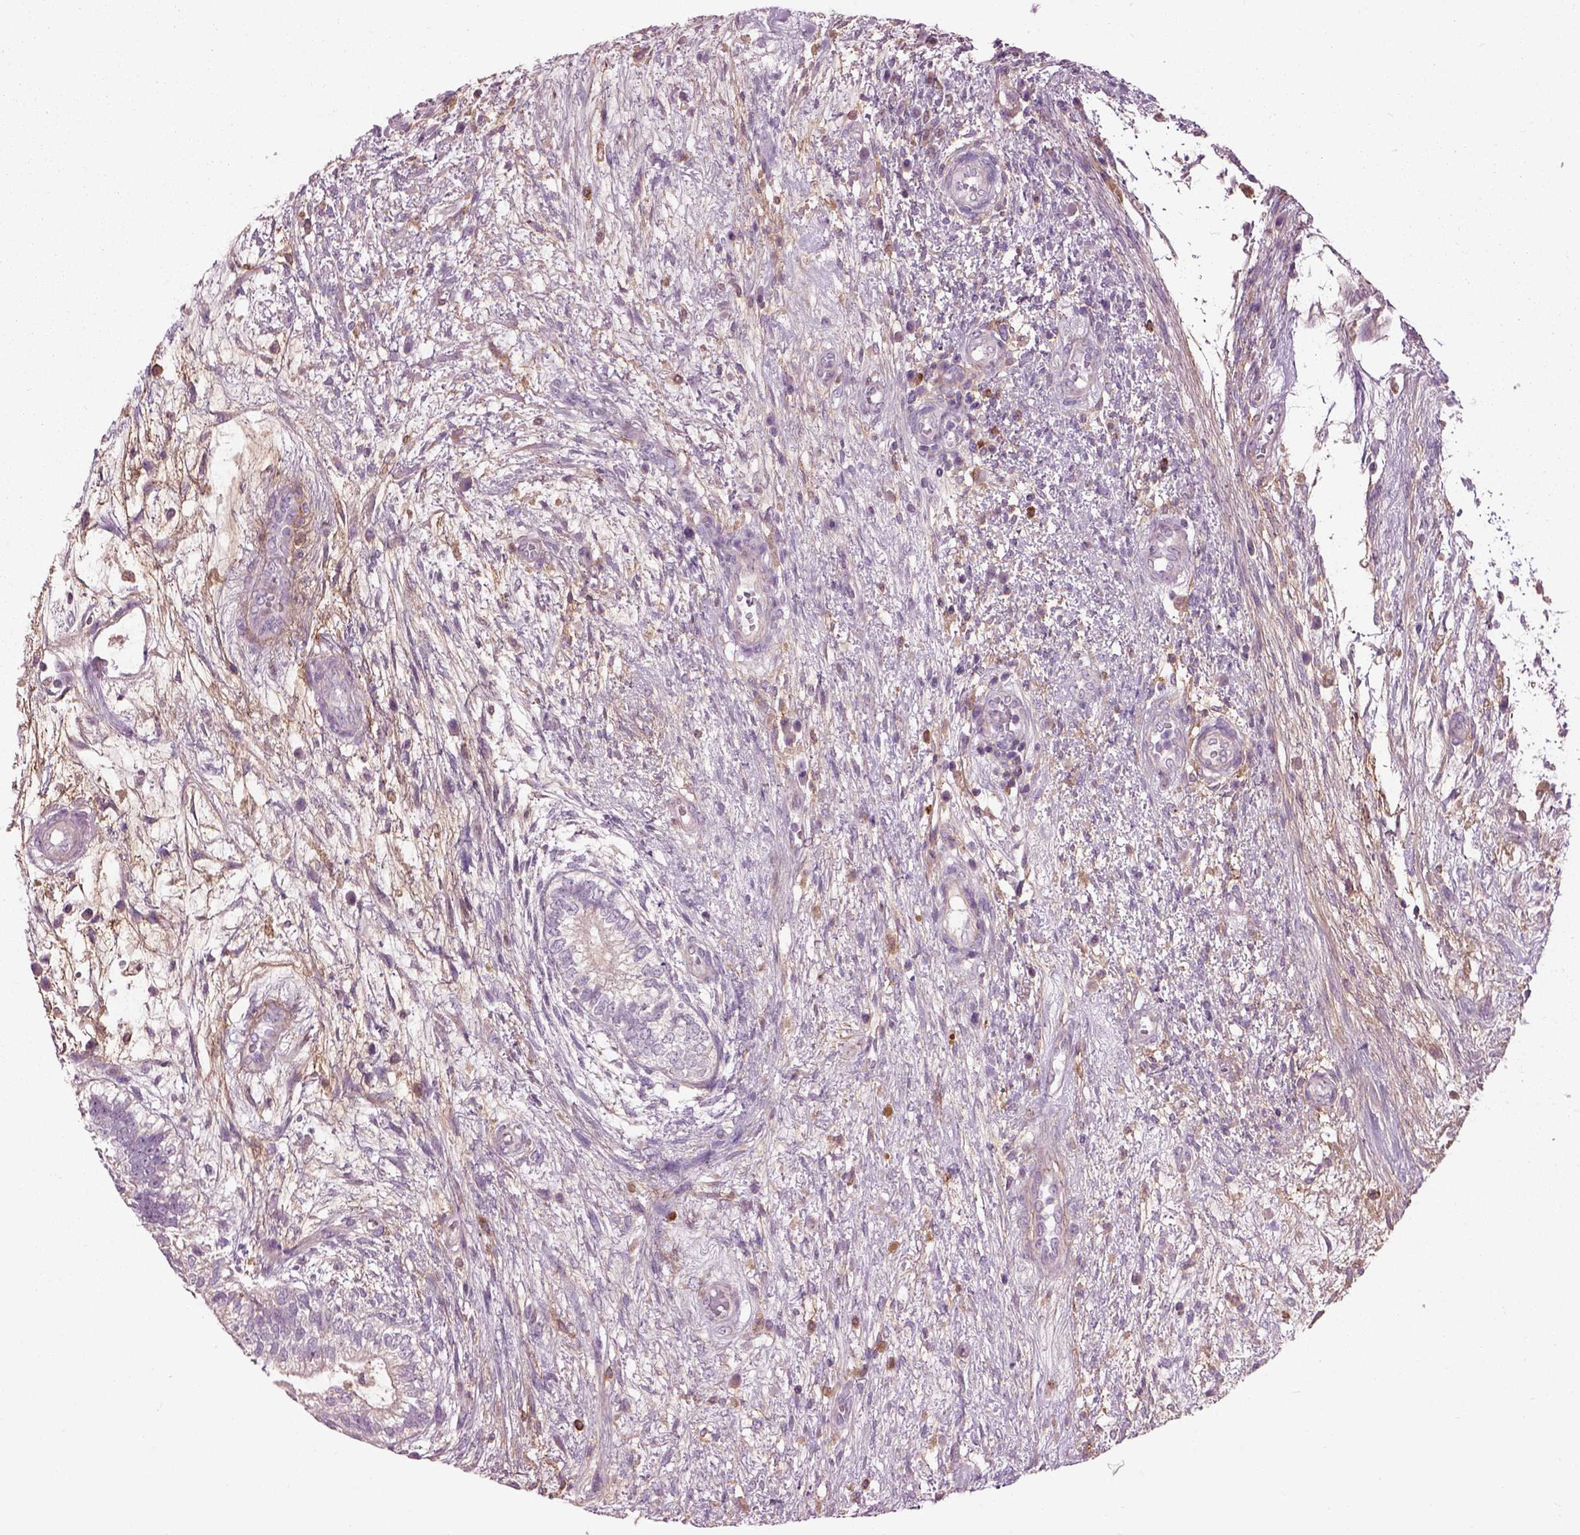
{"staining": {"intensity": "negative", "quantity": "none", "location": "none"}, "tissue": "testis cancer", "cell_type": "Tumor cells", "image_type": "cancer", "snomed": [{"axis": "morphology", "description": "Normal tissue, NOS"}, {"axis": "morphology", "description": "Carcinoma, Embryonal, NOS"}, {"axis": "topography", "description": "Testis"}, {"axis": "topography", "description": "Epididymis"}], "caption": "Testis cancer (embryonal carcinoma) was stained to show a protein in brown. There is no significant expression in tumor cells.", "gene": "EMILIN2", "patient": {"sex": "male", "age": 32}}